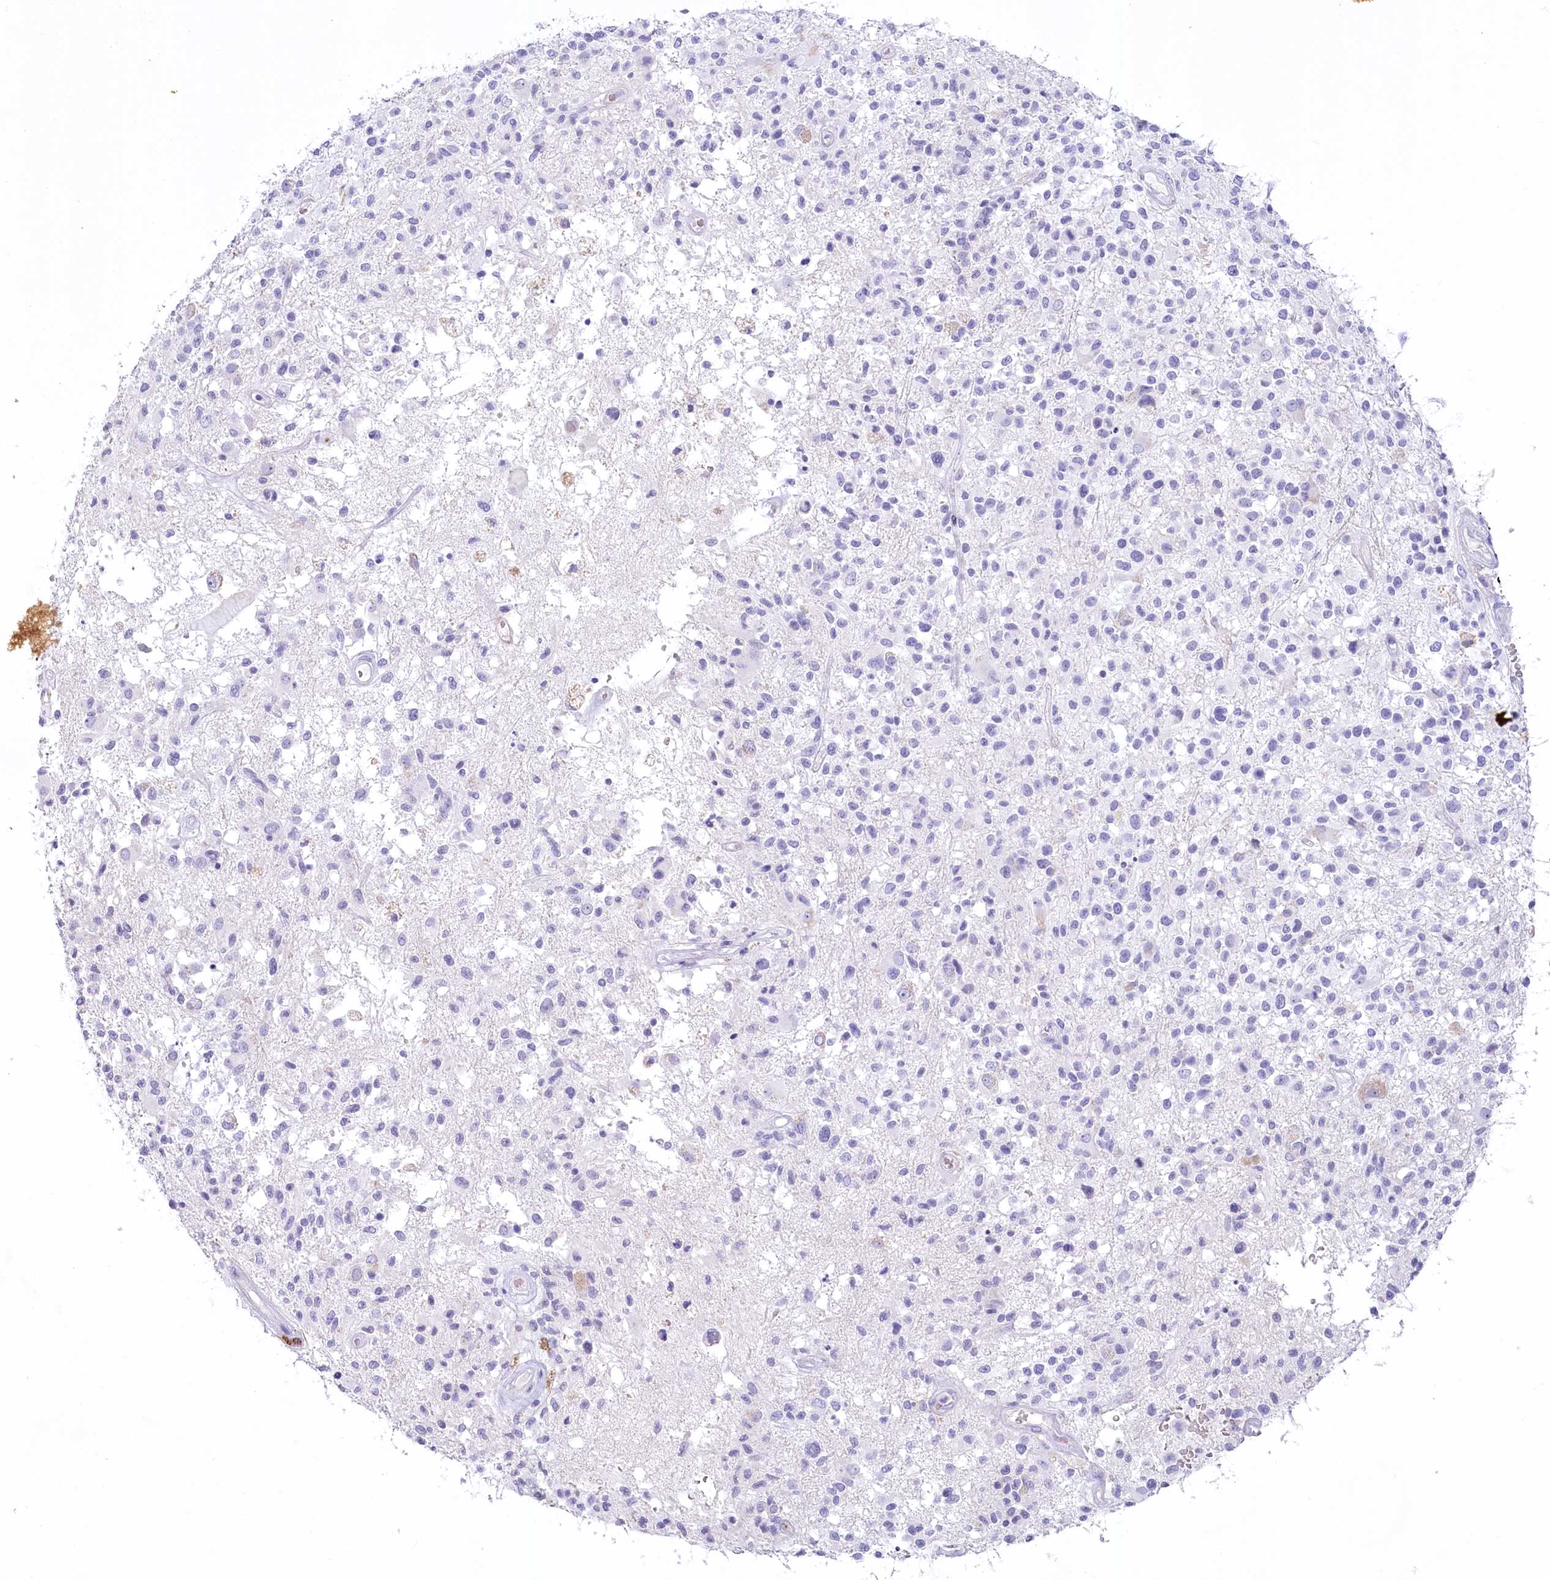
{"staining": {"intensity": "negative", "quantity": "none", "location": "none"}, "tissue": "glioma", "cell_type": "Tumor cells", "image_type": "cancer", "snomed": [{"axis": "morphology", "description": "Glioma, malignant, High grade"}, {"axis": "morphology", "description": "Glioblastoma, NOS"}, {"axis": "topography", "description": "Brain"}], "caption": "This is an IHC histopathology image of high-grade glioma (malignant). There is no positivity in tumor cells.", "gene": "MYOZ1", "patient": {"sex": "male", "age": 60}}